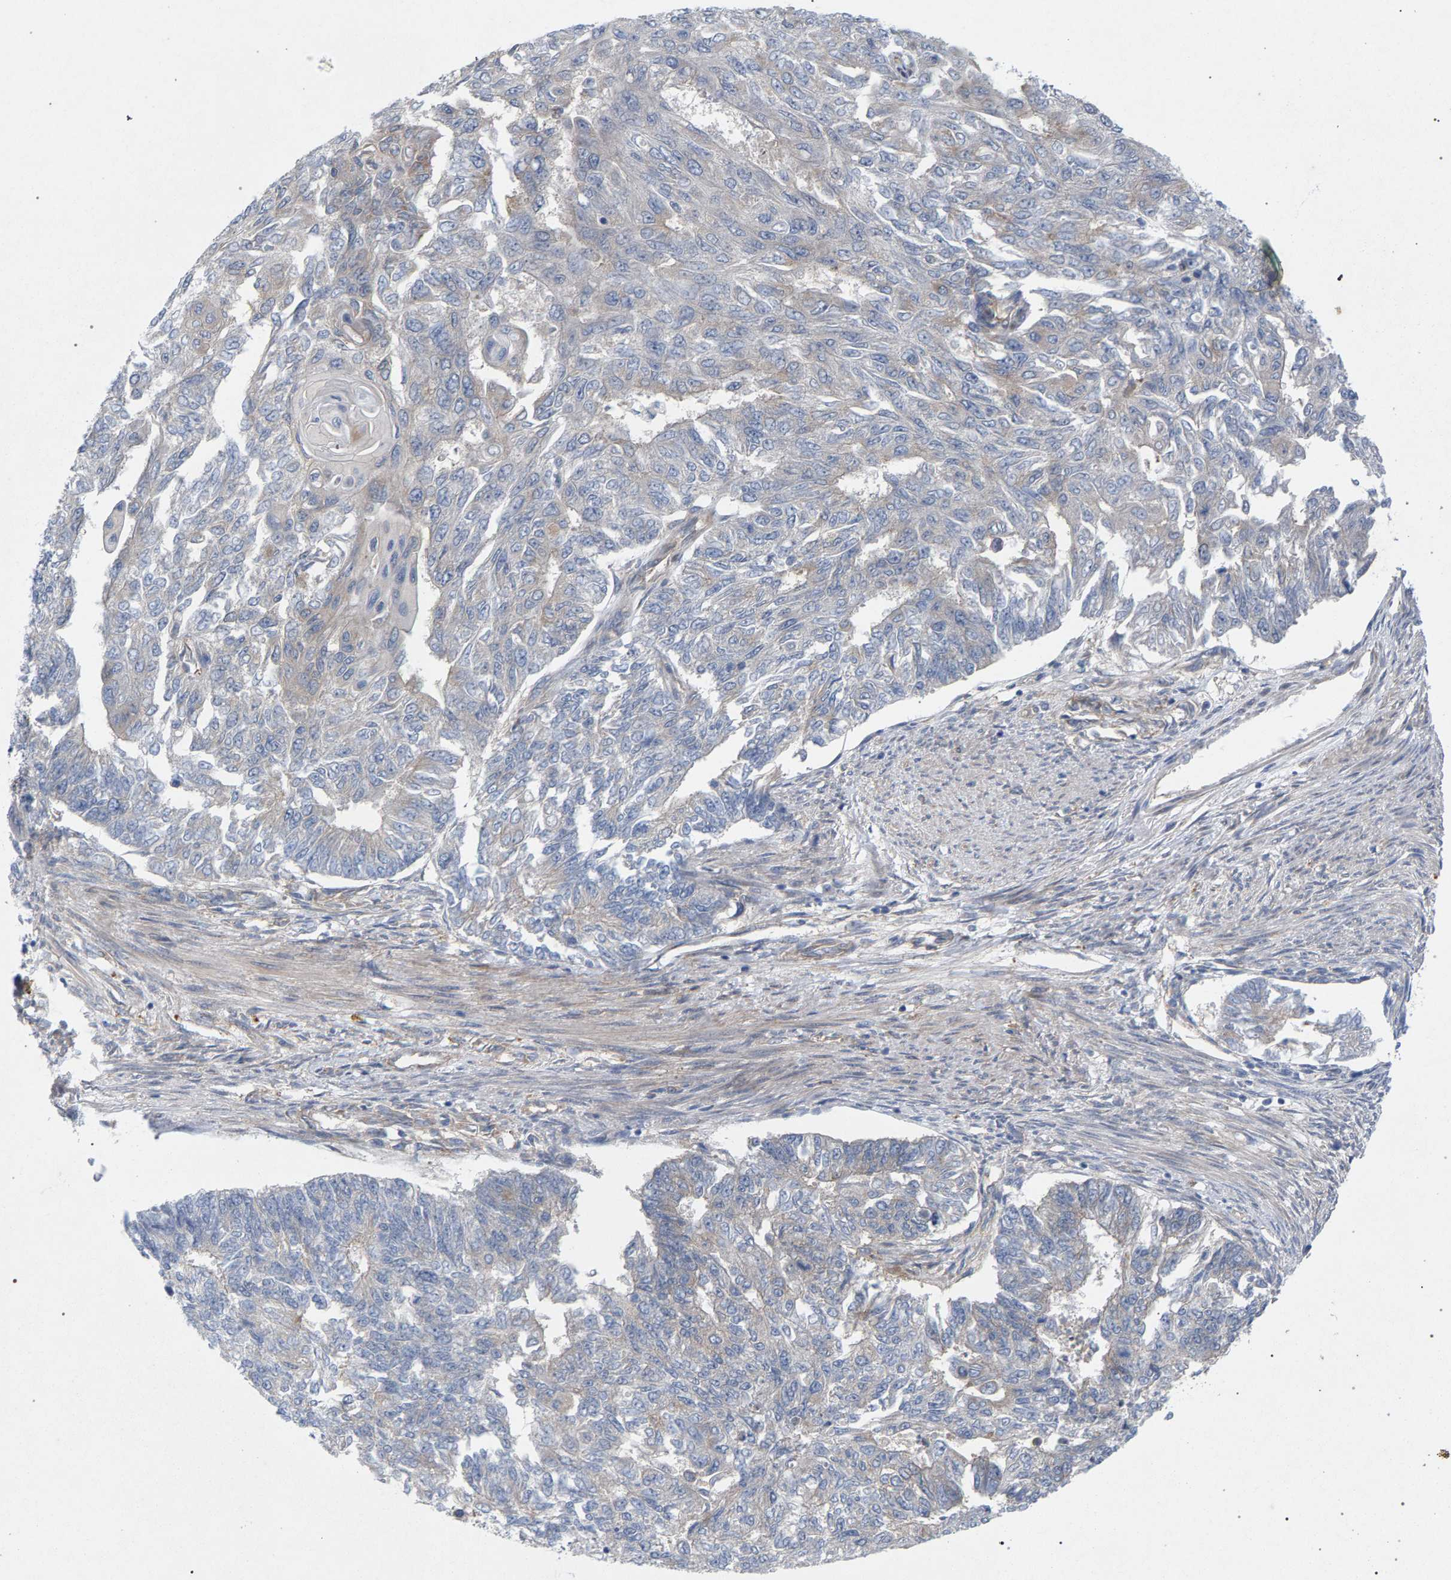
{"staining": {"intensity": "weak", "quantity": "<25%", "location": "cytoplasmic/membranous"}, "tissue": "endometrial cancer", "cell_type": "Tumor cells", "image_type": "cancer", "snomed": [{"axis": "morphology", "description": "Adenocarcinoma, NOS"}, {"axis": "topography", "description": "Endometrium"}], "caption": "There is no significant expression in tumor cells of endometrial cancer.", "gene": "MAMDC2", "patient": {"sex": "female", "age": 32}}